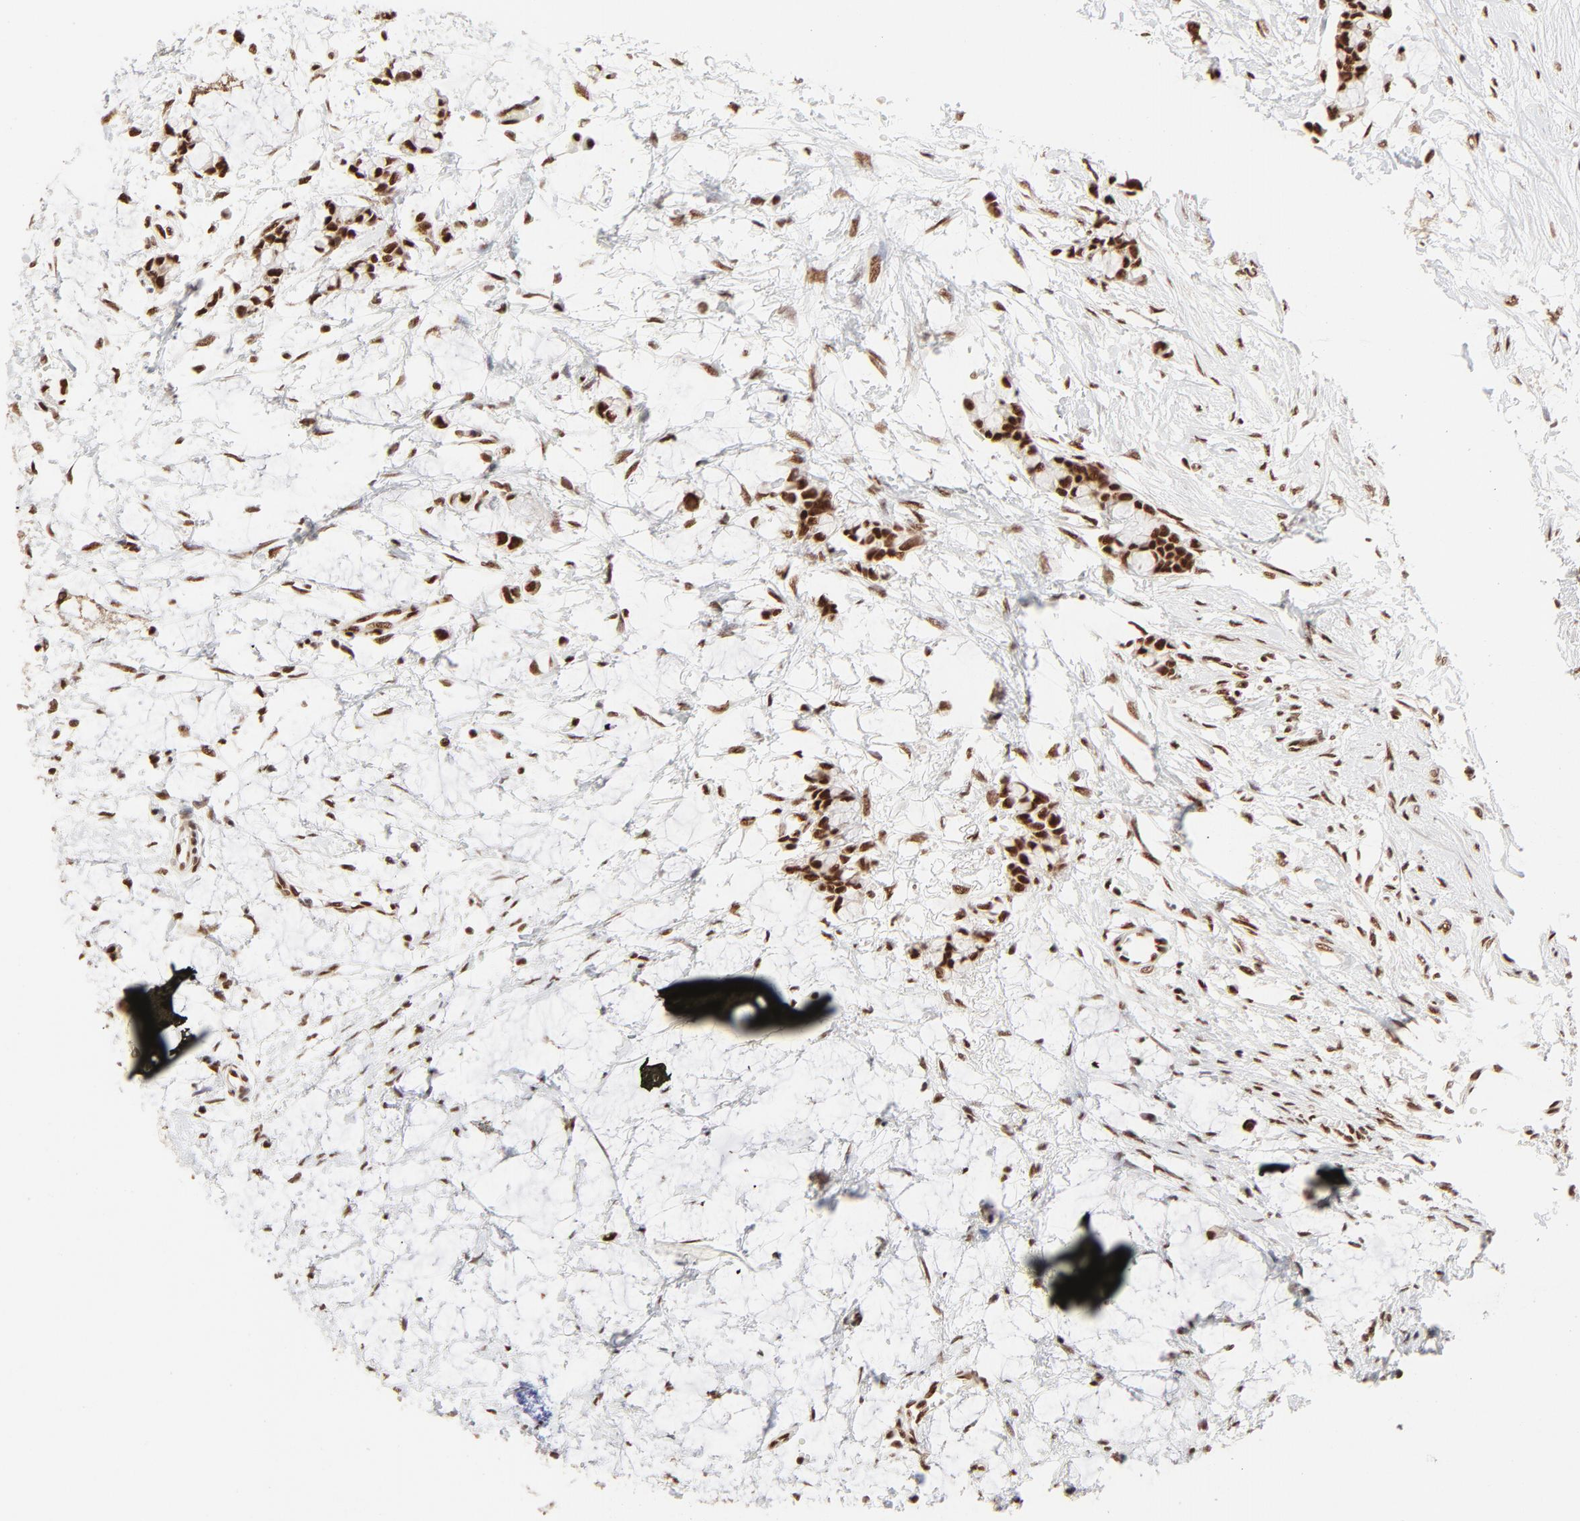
{"staining": {"intensity": "strong", "quantity": ">75%", "location": "nuclear"}, "tissue": "colorectal cancer", "cell_type": "Tumor cells", "image_type": "cancer", "snomed": [{"axis": "morphology", "description": "Normal tissue, NOS"}, {"axis": "morphology", "description": "Adenocarcinoma, NOS"}, {"axis": "topography", "description": "Colon"}, {"axis": "topography", "description": "Peripheral nerve tissue"}], "caption": "Immunohistochemical staining of colorectal cancer demonstrates high levels of strong nuclear protein staining in approximately >75% of tumor cells.", "gene": "TARDBP", "patient": {"sex": "male", "age": 14}}